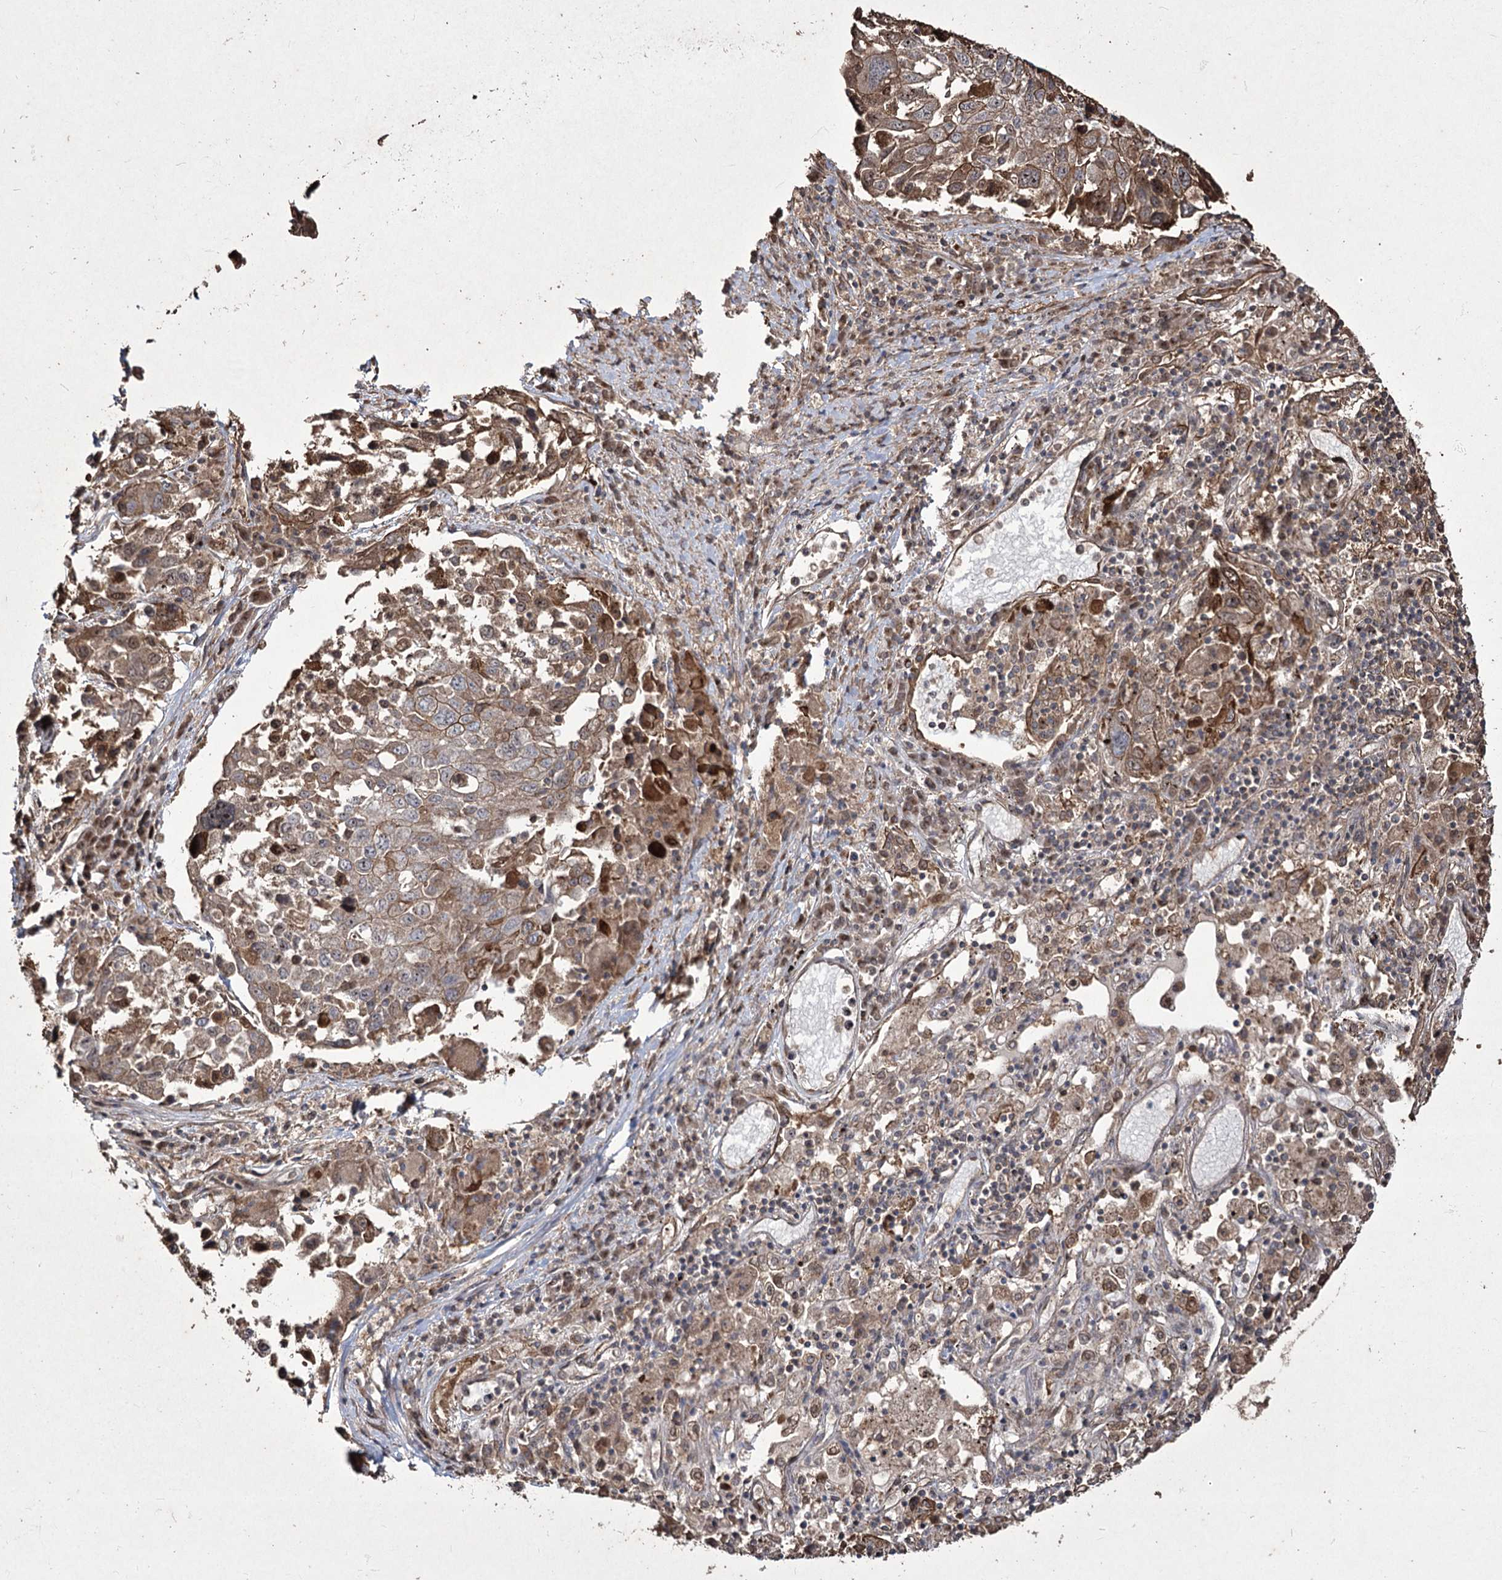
{"staining": {"intensity": "moderate", "quantity": "<25%", "location": "cytoplasmic/membranous,nuclear"}, "tissue": "lung cancer", "cell_type": "Tumor cells", "image_type": "cancer", "snomed": [{"axis": "morphology", "description": "Squamous cell carcinoma, NOS"}, {"axis": "topography", "description": "Lung"}], "caption": "Lung cancer (squamous cell carcinoma) stained for a protein demonstrates moderate cytoplasmic/membranous and nuclear positivity in tumor cells.", "gene": "PRC1", "patient": {"sex": "male", "age": 65}}